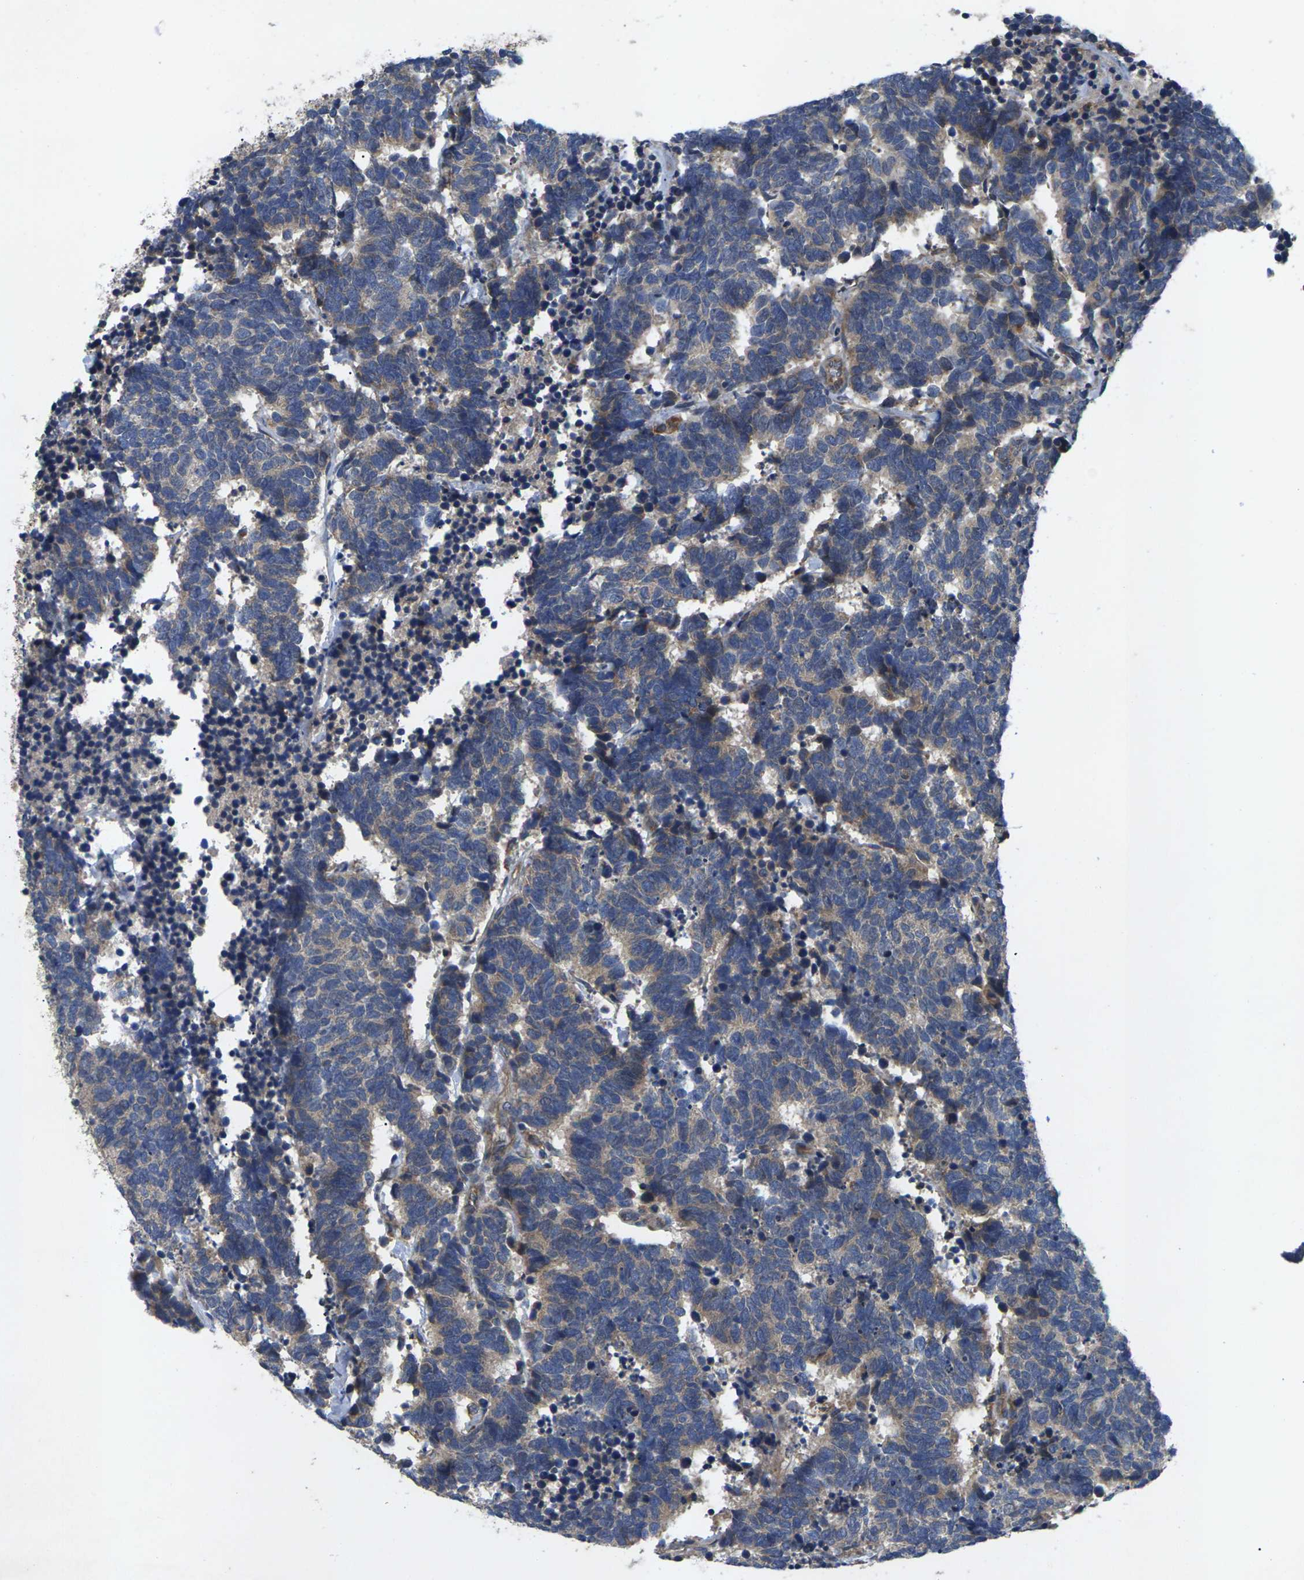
{"staining": {"intensity": "moderate", "quantity": "<25%", "location": "cytoplasmic/membranous"}, "tissue": "carcinoid", "cell_type": "Tumor cells", "image_type": "cancer", "snomed": [{"axis": "morphology", "description": "Carcinoma, NOS"}, {"axis": "morphology", "description": "Carcinoid, malignant, NOS"}, {"axis": "topography", "description": "Urinary bladder"}], "caption": "This image demonstrates immunohistochemistry staining of carcinoma, with low moderate cytoplasmic/membranous expression in about <25% of tumor cells.", "gene": "KIF1B", "patient": {"sex": "male", "age": 57}}